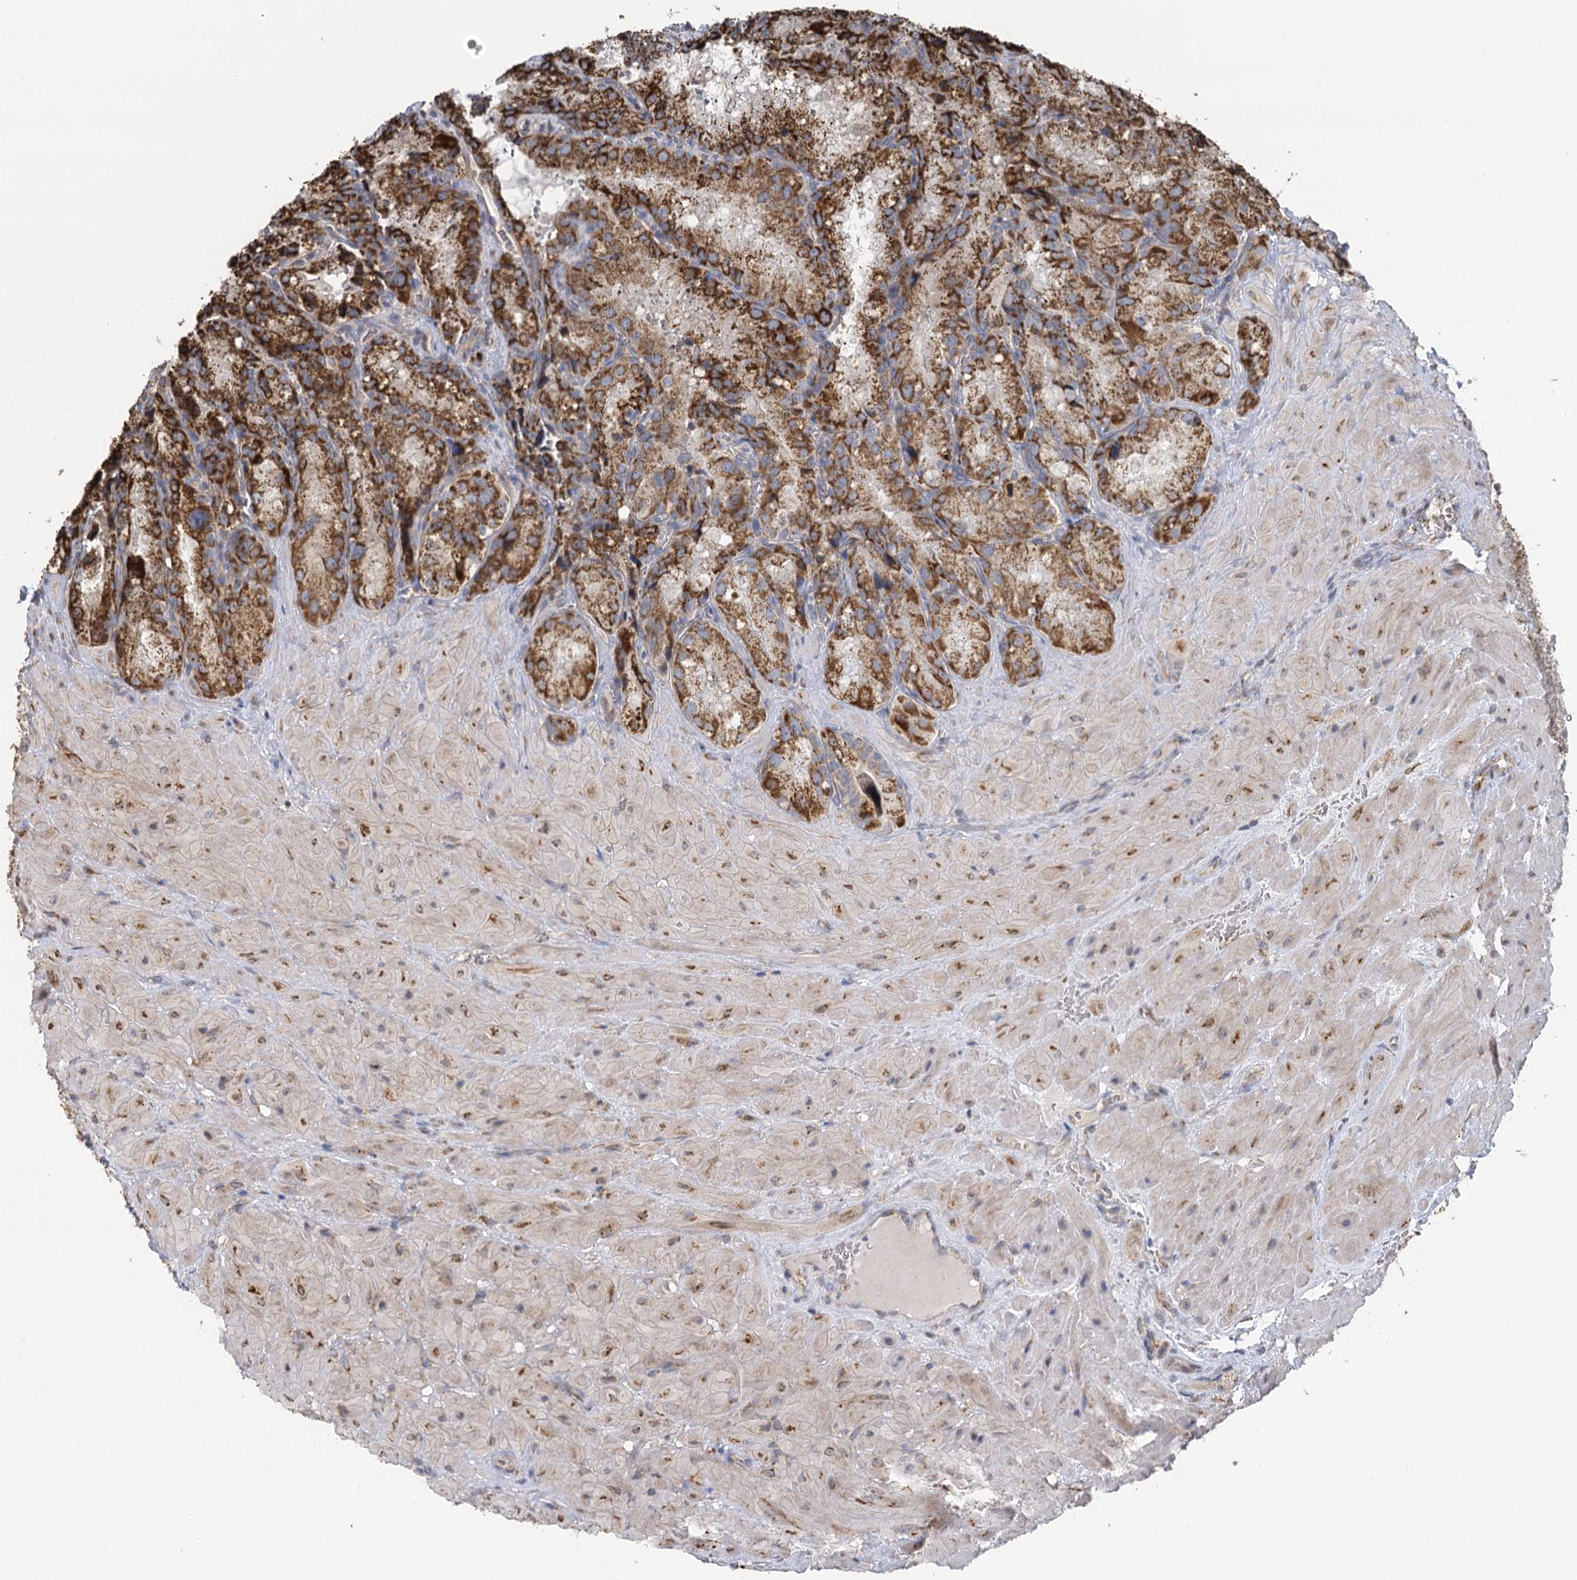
{"staining": {"intensity": "strong", "quantity": ">75%", "location": "cytoplasmic/membranous"}, "tissue": "seminal vesicle", "cell_type": "Glandular cells", "image_type": "normal", "snomed": [{"axis": "morphology", "description": "Normal tissue, NOS"}, {"axis": "topography", "description": "Seminal veicle"}], "caption": "This is a micrograph of immunohistochemistry (IHC) staining of normal seminal vesicle, which shows strong staining in the cytoplasmic/membranous of glandular cells.", "gene": "IL11RA", "patient": {"sex": "male", "age": 62}}